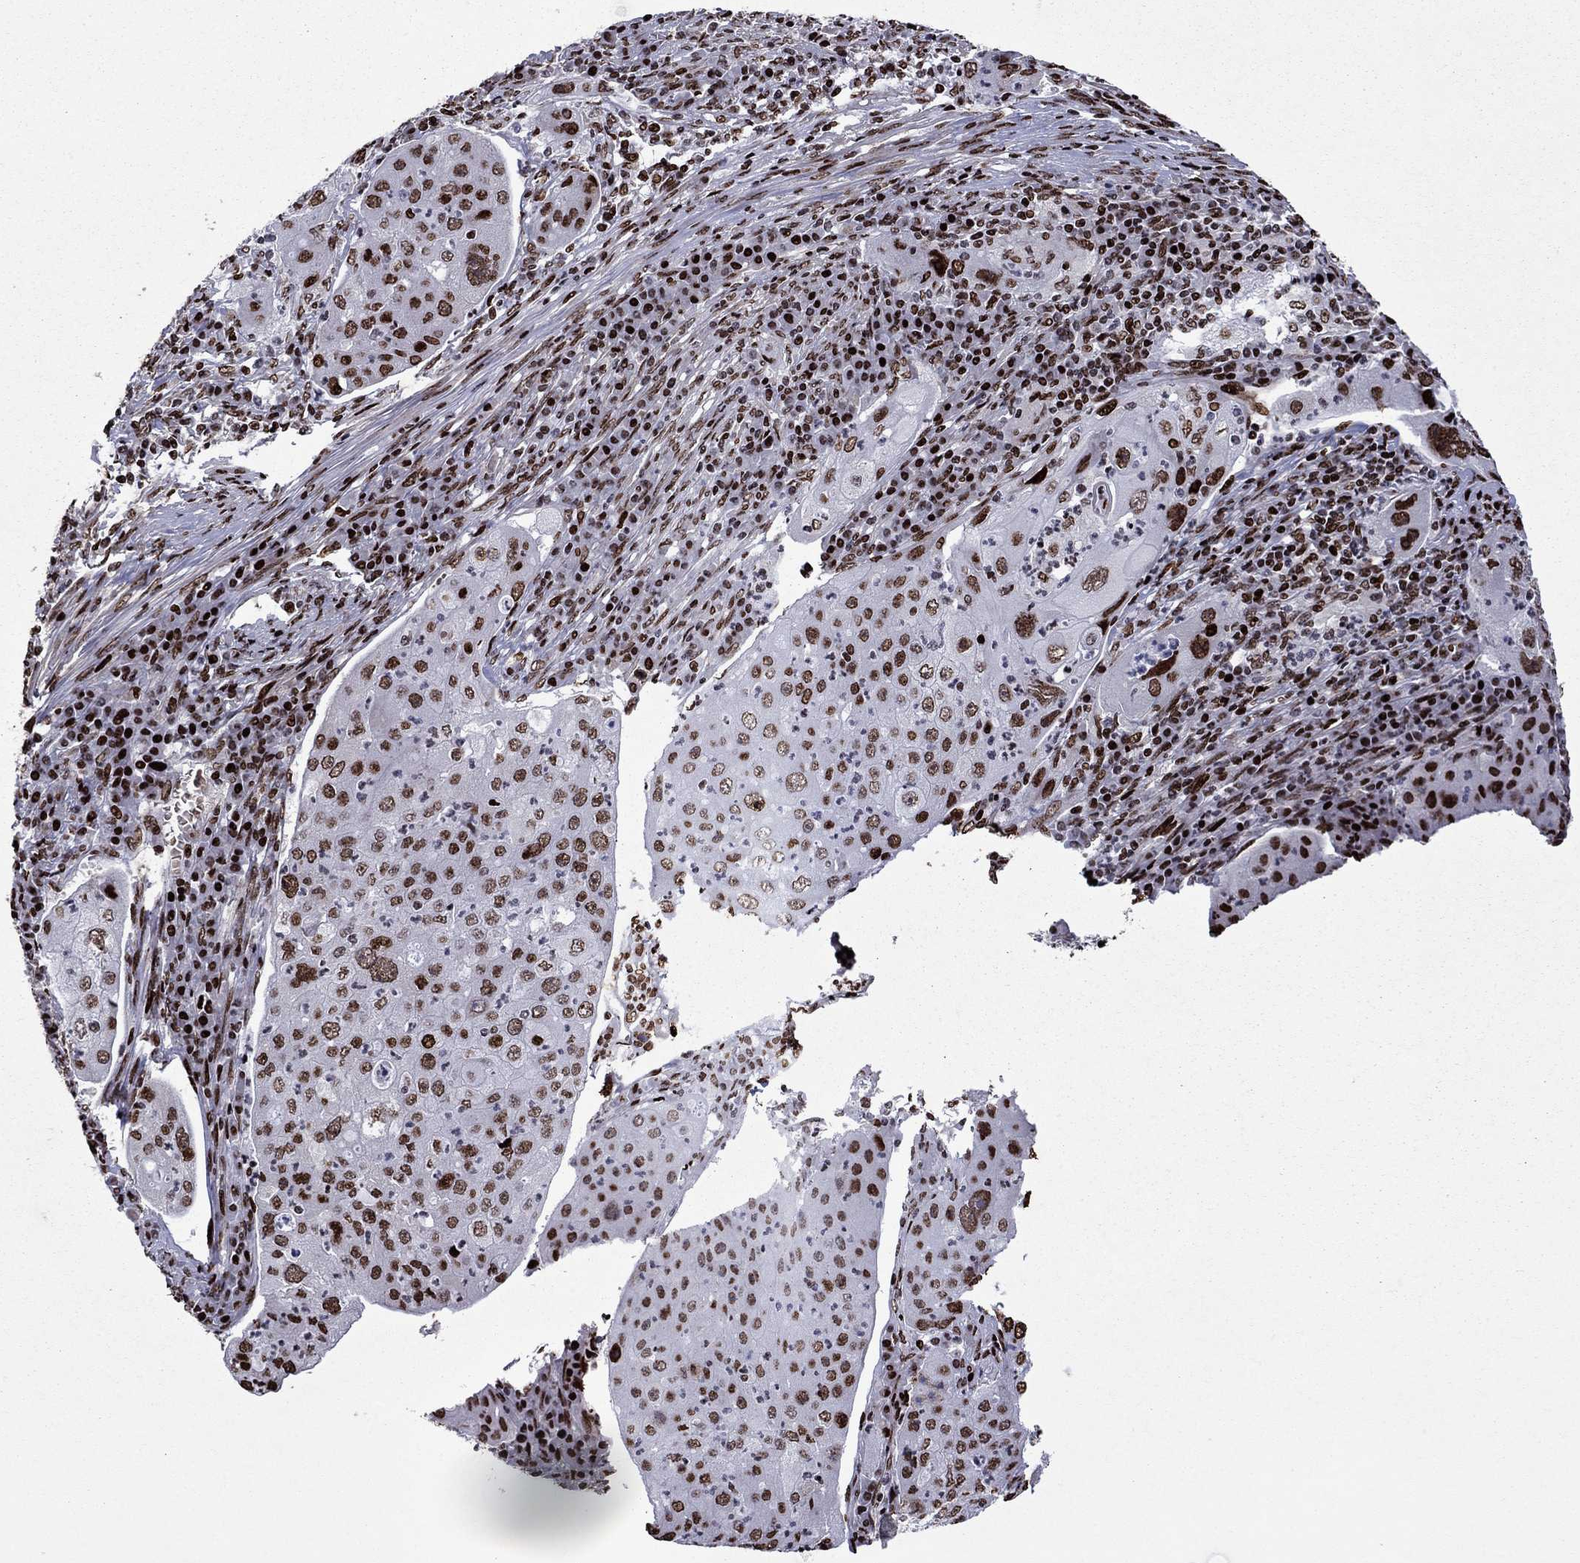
{"staining": {"intensity": "strong", "quantity": ">75%", "location": "nuclear"}, "tissue": "lung cancer", "cell_type": "Tumor cells", "image_type": "cancer", "snomed": [{"axis": "morphology", "description": "Squamous cell carcinoma, NOS"}, {"axis": "topography", "description": "Lung"}], "caption": "Brown immunohistochemical staining in human lung squamous cell carcinoma demonstrates strong nuclear positivity in about >75% of tumor cells.", "gene": "LIMK1", "patient": {"sex": "female", "age": 59}}